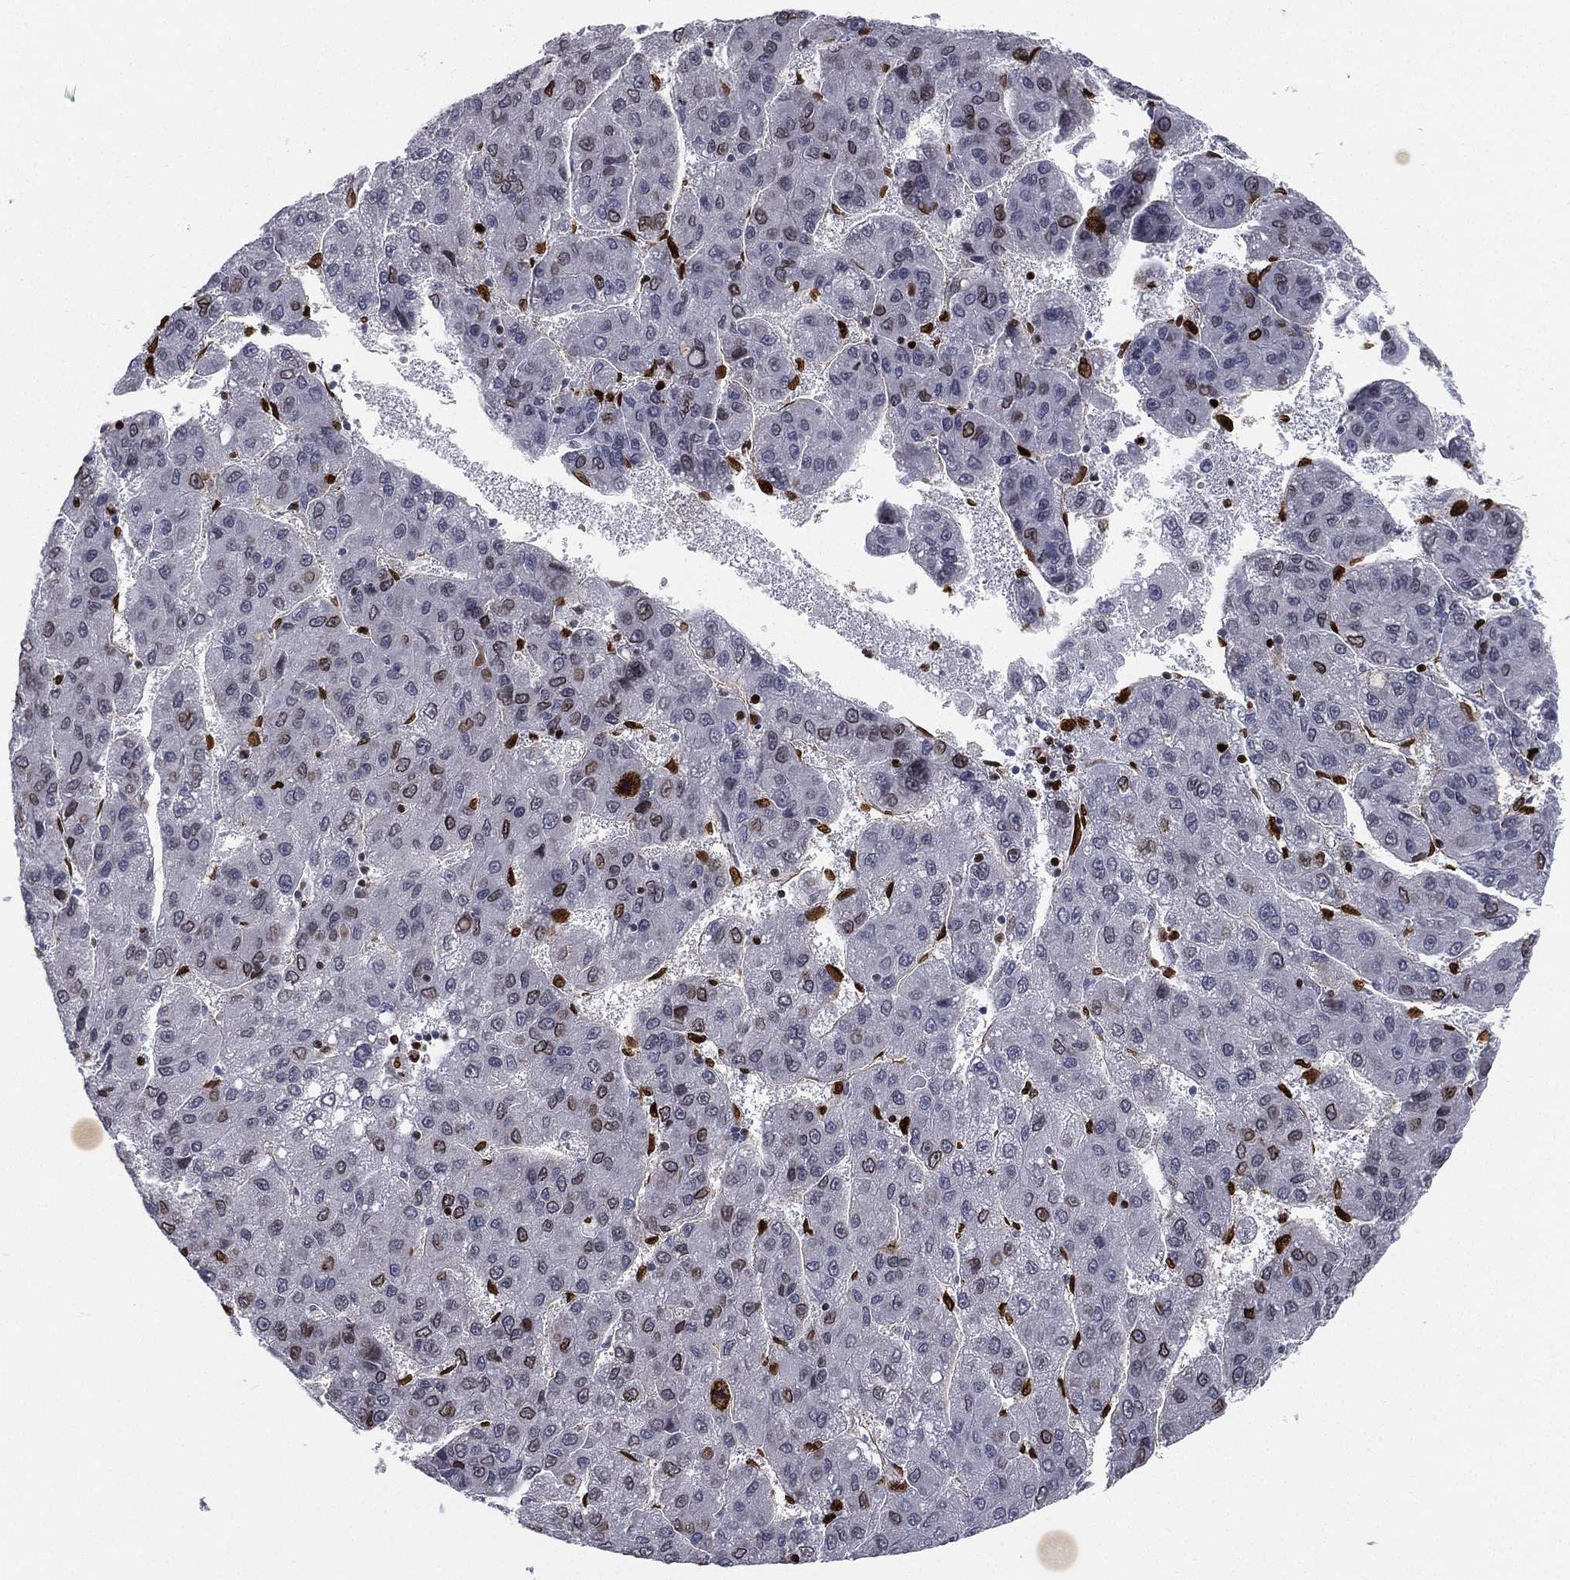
{"staining": {"intensity": "moderate", "quantity": "25%-75%", "location": "nuclear"}, "tissue": "liver cancer", "cell_type": "Tumor cells", "image_type": "cancer", "snomed": [{"axis": "morphology", "description": "Carcinoma, Hepatocellular, NOS"}, {"axis": "topography", "description": "Liver"}], "caption": "Immunohistochemical staining of human liver cancer (hepatocellular carcinoma) exhibits moderate nuclear protein expression in about 25%-75% of tumor cells.", "gene": "LMNB1", "patient": {"sex": "female", "age": 82}}